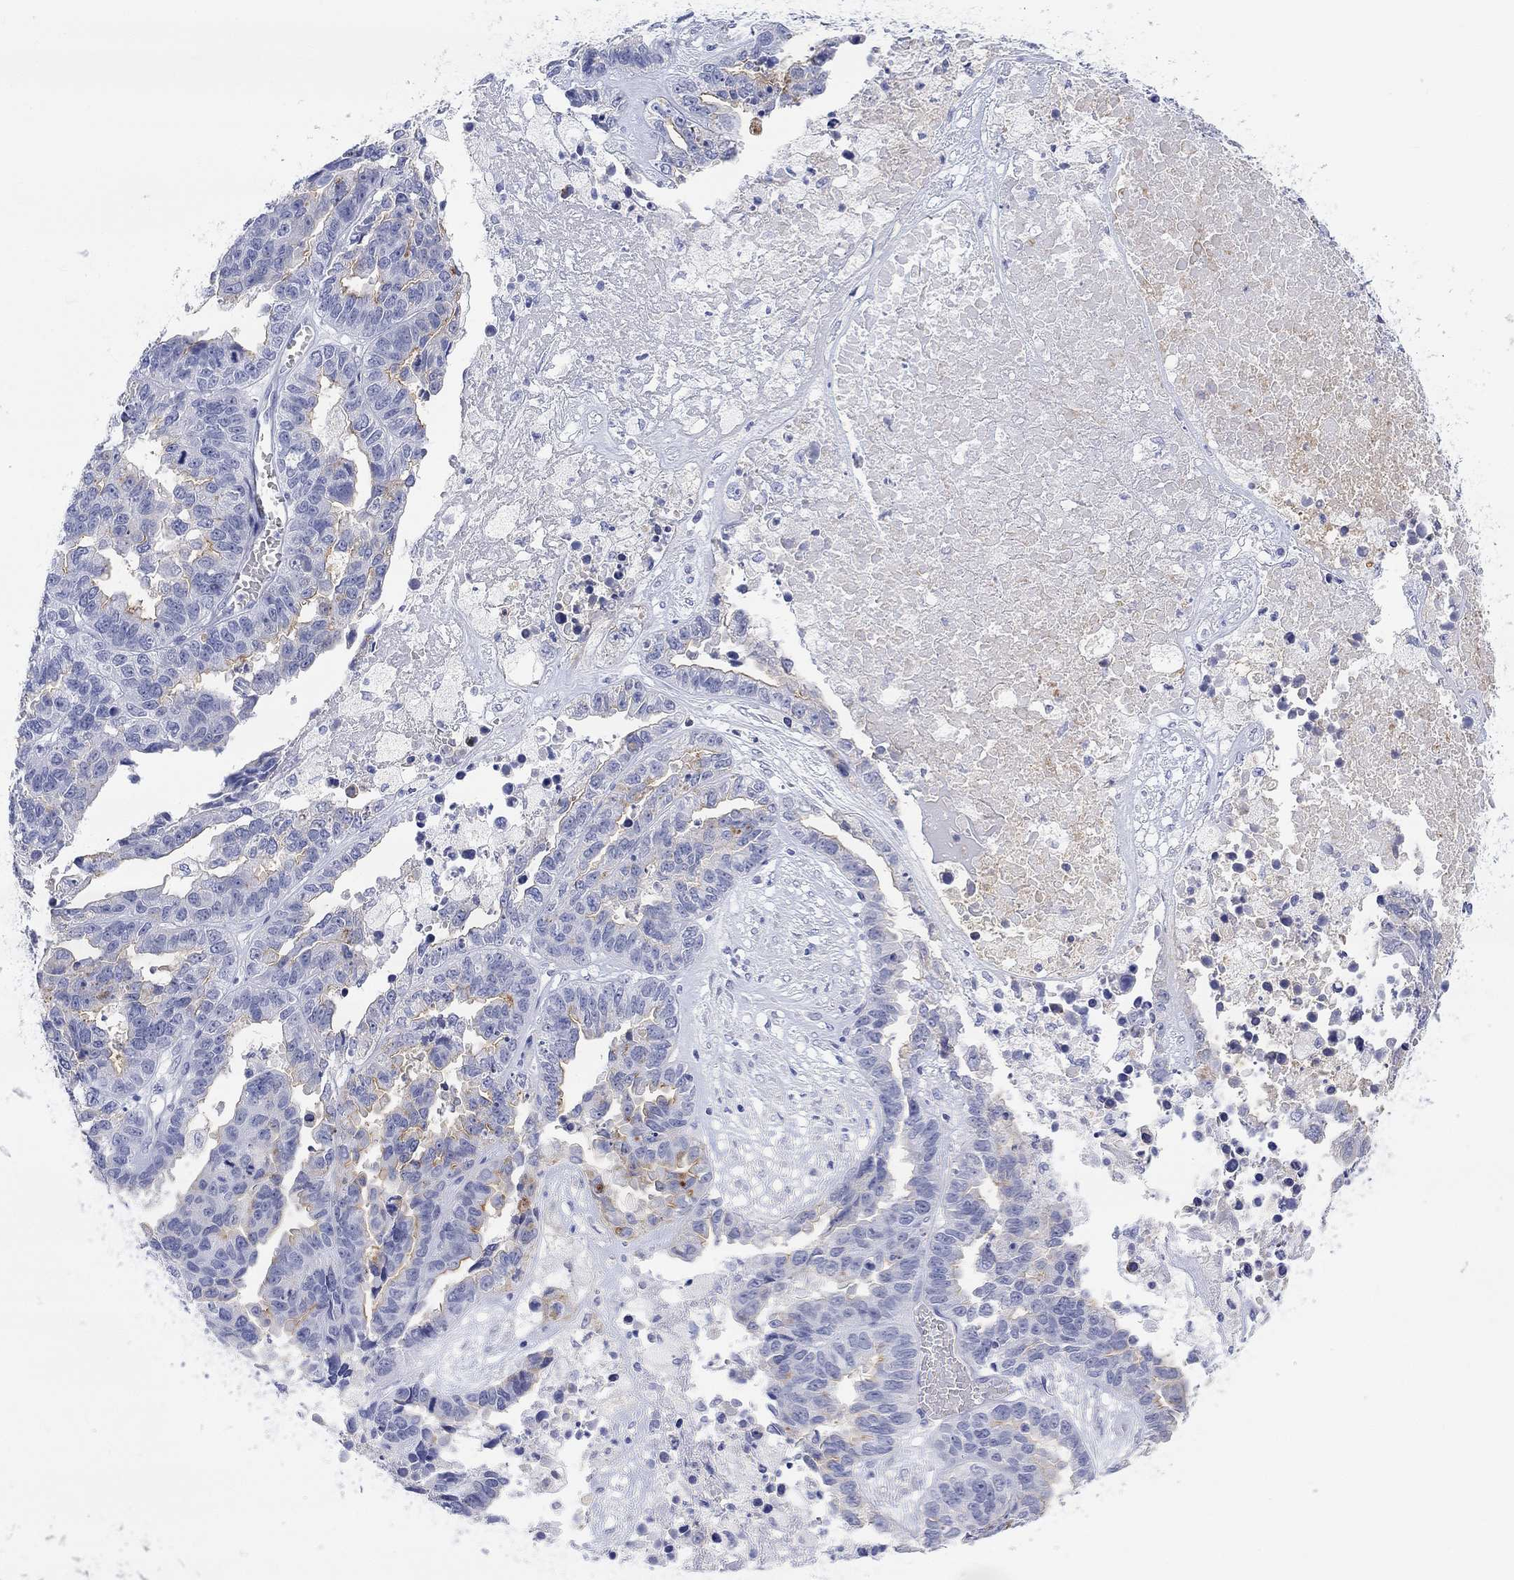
{"staining": {"intensity": "weak", "quantity": "<25%", "location": "cytoplasmic/membranous"}, "tissue": "ovarian cancer", "cell_type": "Tumor cells", "image_type": "cancer", "snomed": [{"axis": "morphology", "description": "Cystadenocarcinoma, serous, NOS"}, {"axis": "topography", "description": "Ovary"}], "caption": "A photomicrograph of human ovarian cancer is negative for staining in tumor cells.", "gene": "XIRP2", "patient": {"sex": "female", "age": 87}}